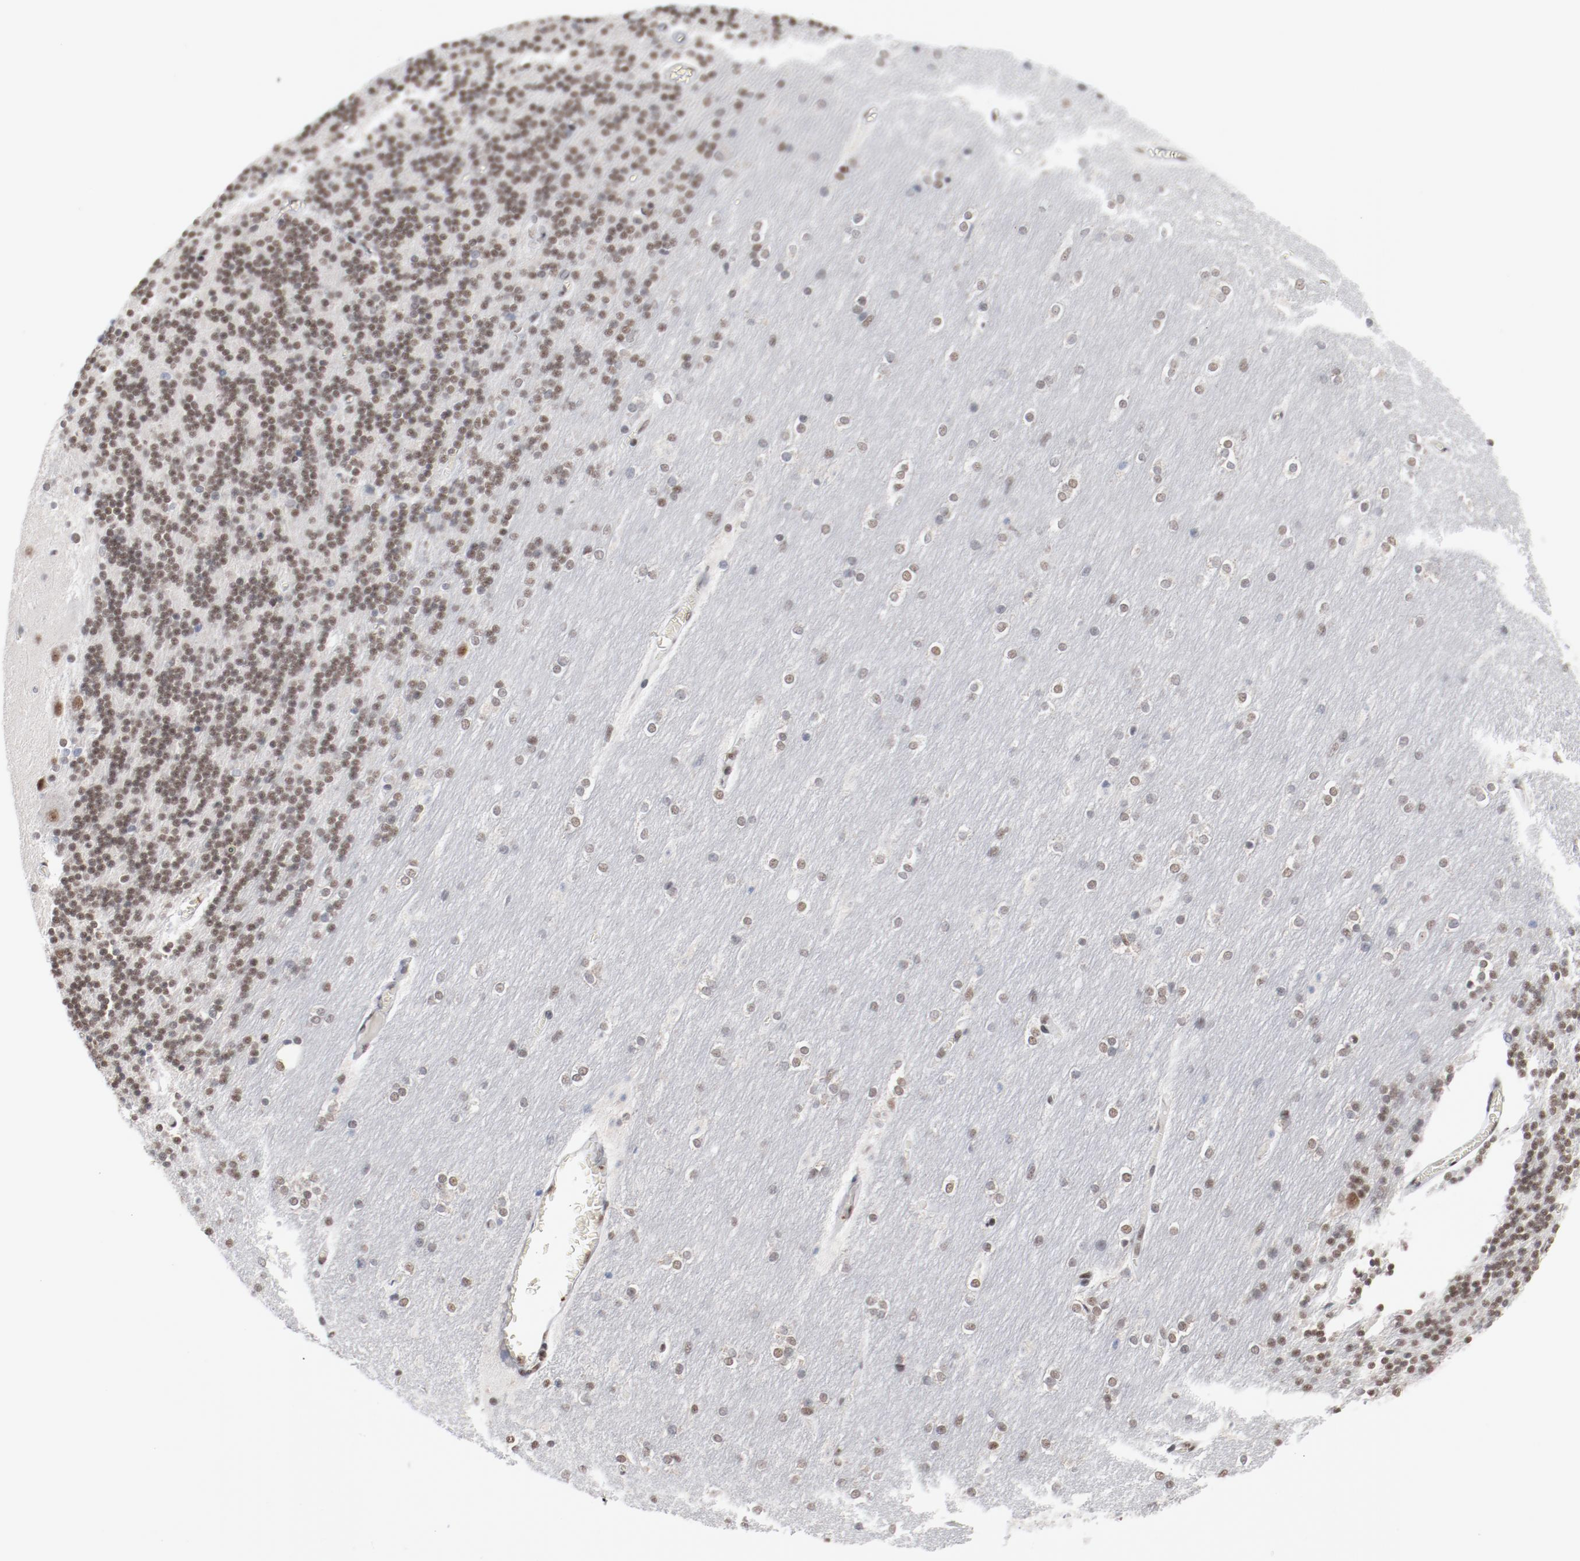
{"staining": {"intensity": "moderate", "quantity": ">75%", "location": "nuclear"}, "tissue": "cerebellum", "cell_type": "Cells in granular layer", "image_type": "normal", "snomed": [{"axis": "morphology", "description": "Normal tissue, NOS"}, {"axis": "topography", "description": "Cerebellum"}], "caption": "Brown immunohistochemical staining in normal human cerebellum exhibits moderate nuclear positivity in about >75% of cells in granular layer. Using DAB (brown) and hematoxylin (blue) stains, captured at high magnification using brightfield microscopy.", "gene": "BUB3", "patient": {"sex": "female", "age": 54}}